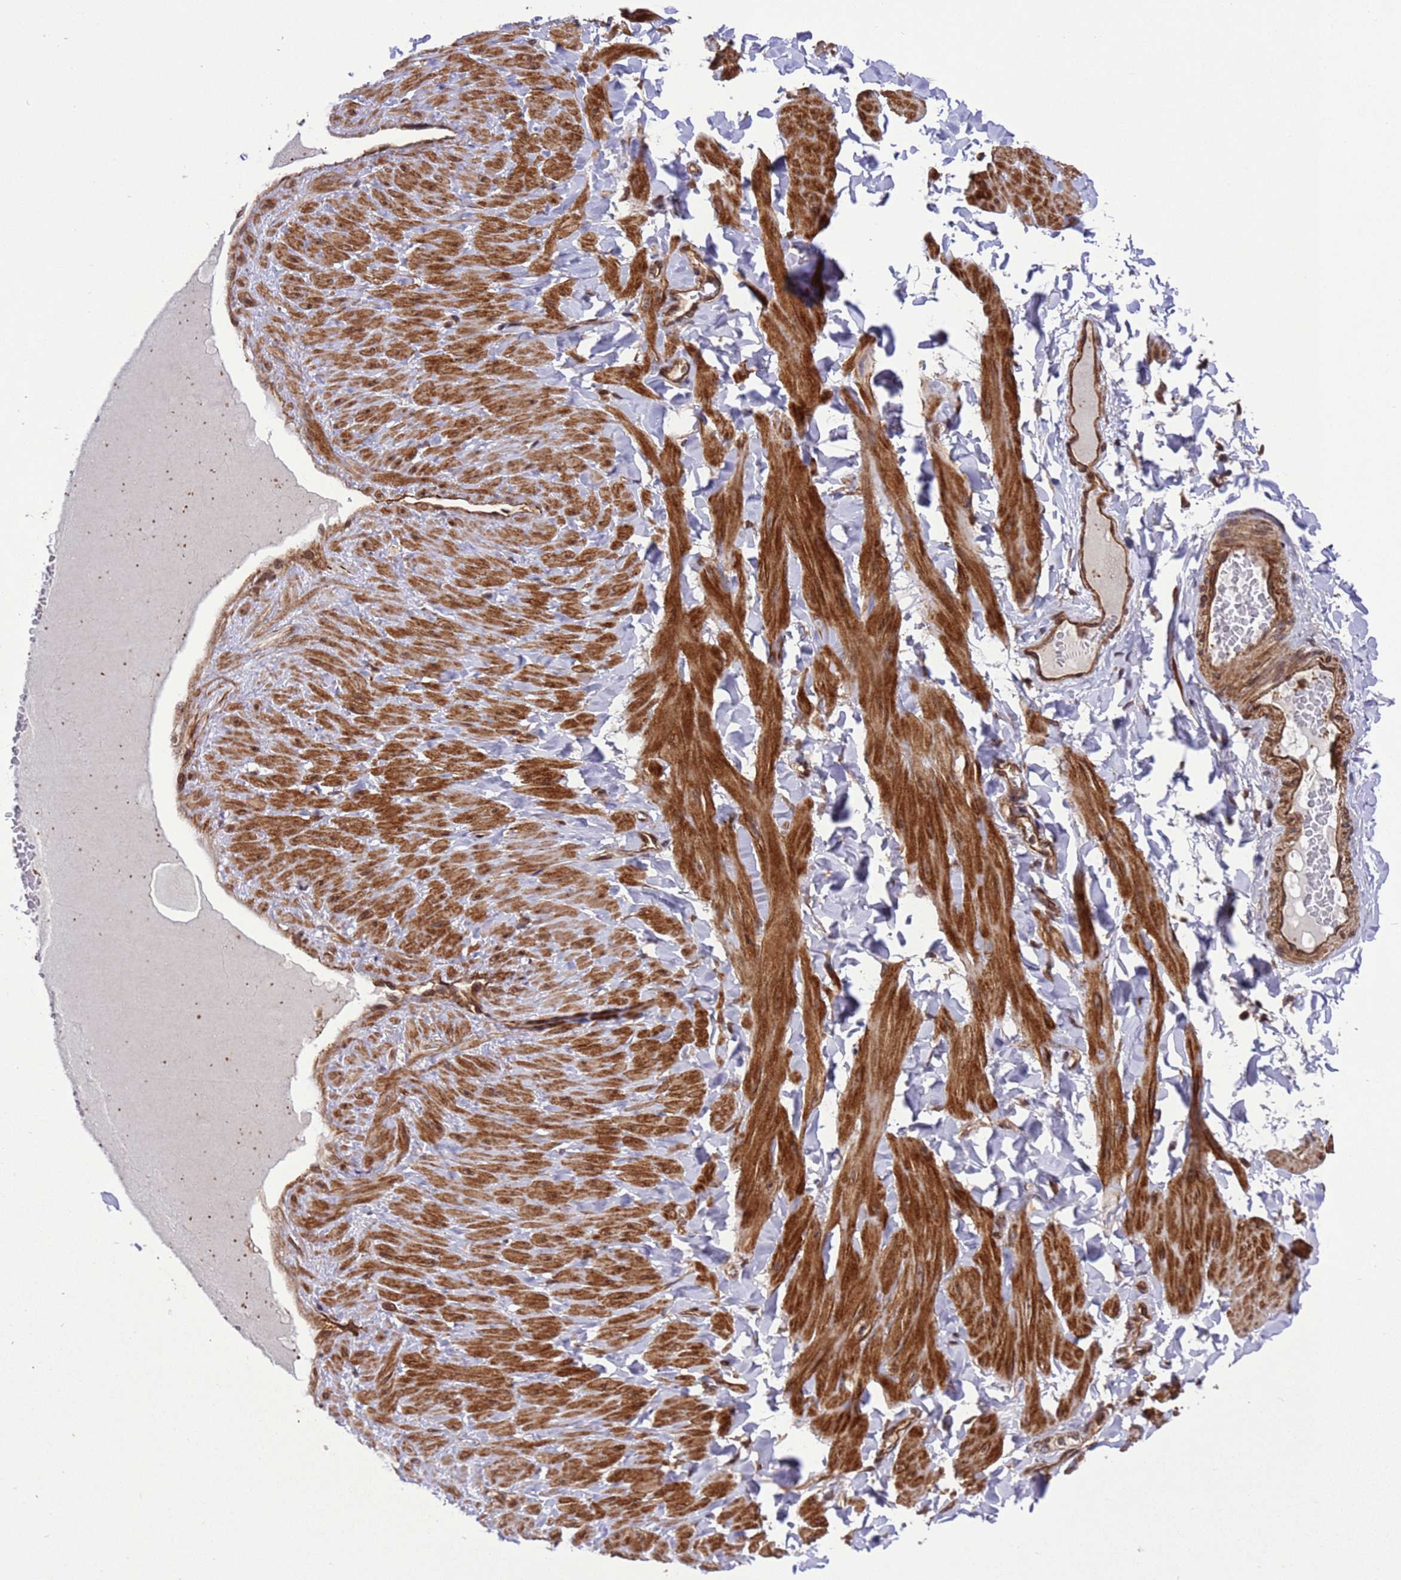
{"staining": {"intensity": "moderate", "quantity": ">75%", "location": "nuclear"}, "tissue": "adipose tissue", "cell_type": "Adipocytes", "image_type": "normal", "snomed": [{"axis": "morphology", "description": "Normal tissue, NOS"}, {"axis": "topography", "description": "Adipose tissue"}, {"axis": "topography", "description": "Vascular tissue"}, {"axis": "topography", "description": "Peripheral nerve tissue"}], "caption": "Adipocytes reveal moderate nuclear positivity in approximately >75% of cells in unremarkable adipose tissue. The protein of interest is shown in brown color, while the nuclei are stained blue.", "gene": "VSTM4", "patient": {"sex": "male", "age": 25}}